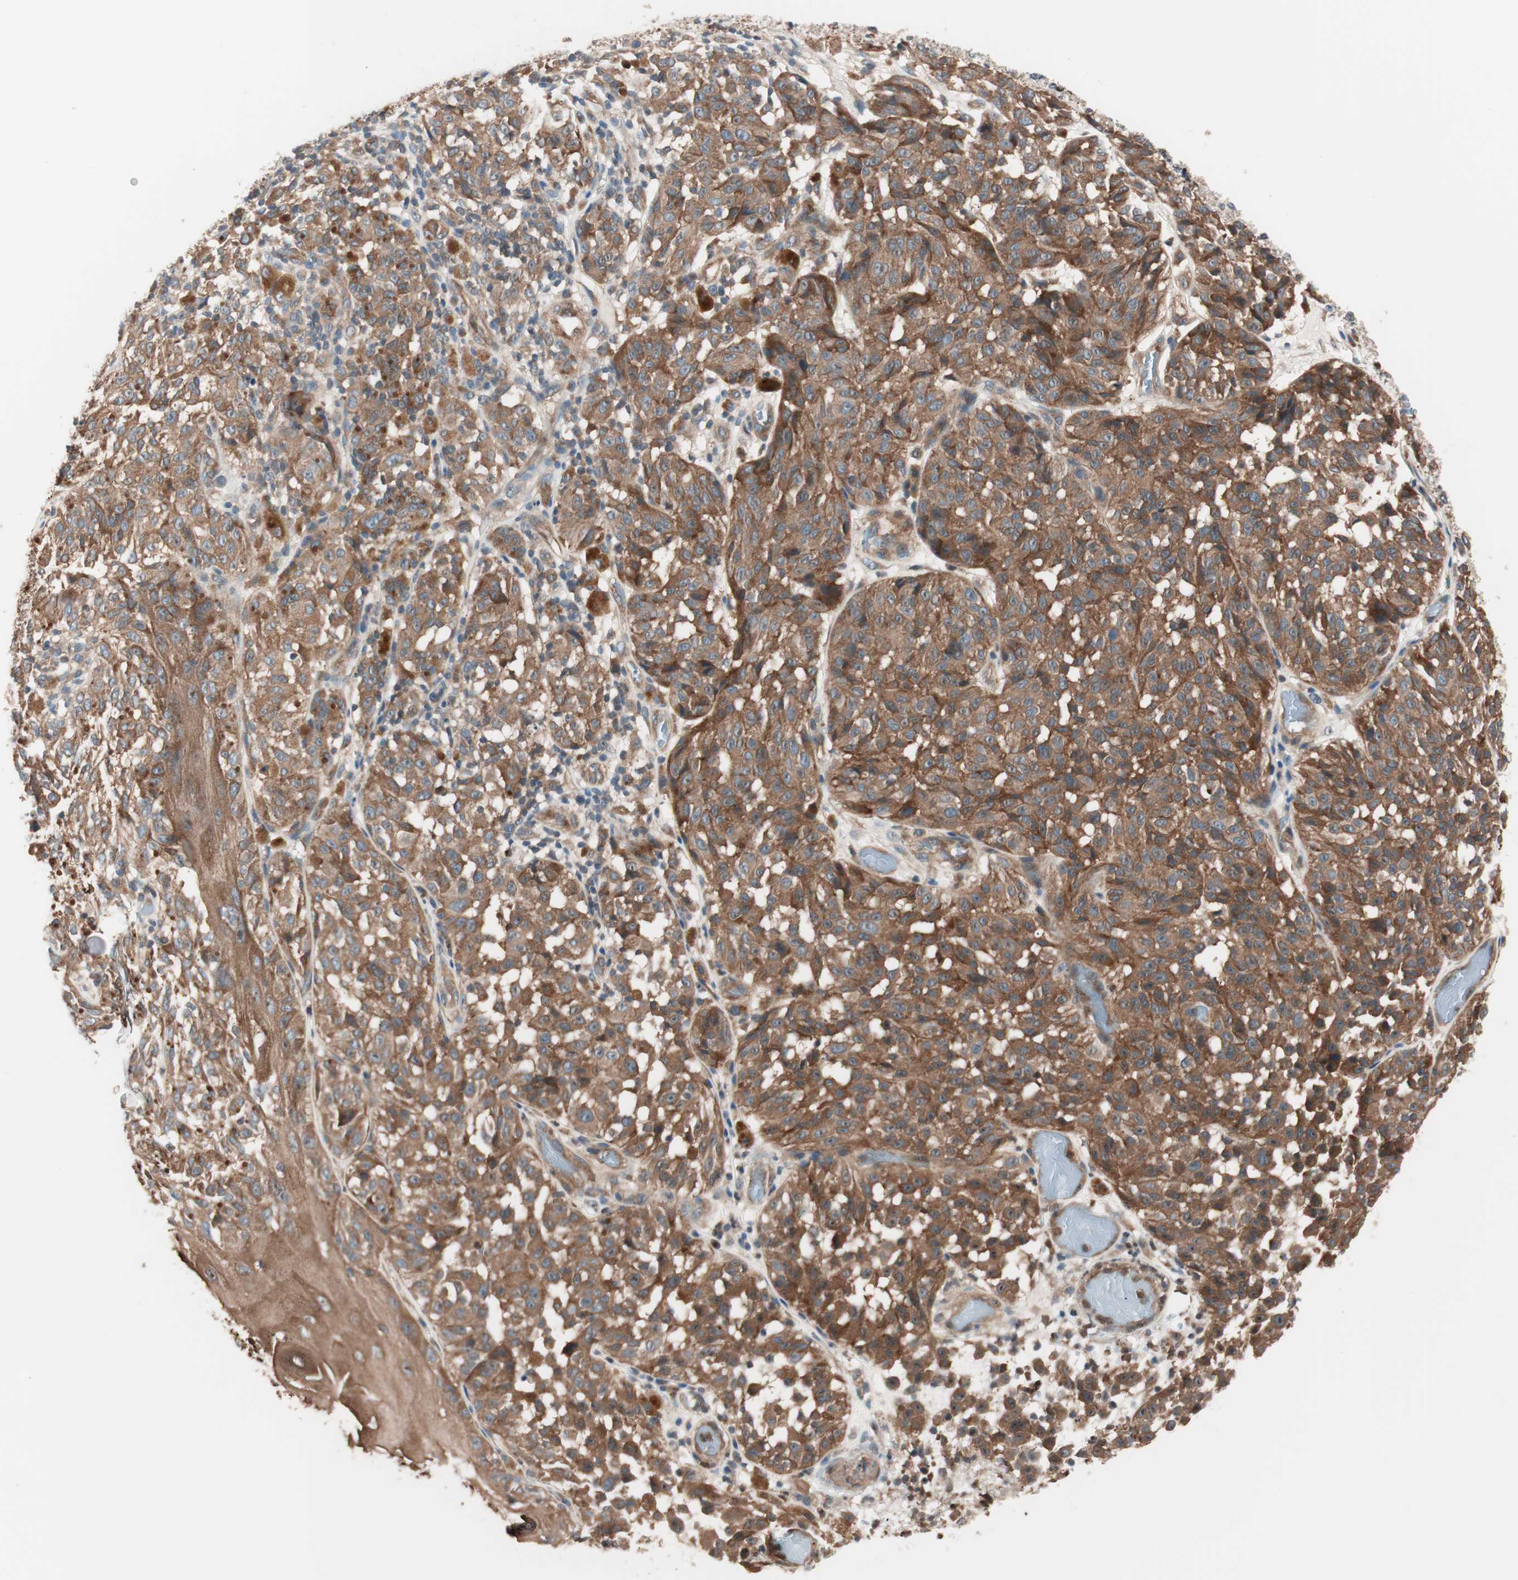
{"staining": {"intensity": "strong", "quantity": ">75%", "location": "cytoplasmic/membranous"}, "tissue": "melanoma", "cell_type": "Tumor cells", "image_type": "cancer", "snomed": [{"axis": "morphology", "description": "Malignant melanoma, NOS"}, {"axis": "topography", "description": "Skin"}], "caption": "High-power microscopy captured an immunohistochemistry photomicrograph of melanoma, revealing strong cytoplasmic/membranous staining in about >75% of tumor cells. Using DAB (3,3'-diaminobenzidine) (brown) and hematoxylin (blue) stains, captured at high magnification using brightfield microscopy.", "gene": "TSG101", "patient": {"sex": "female", "age": 46}}